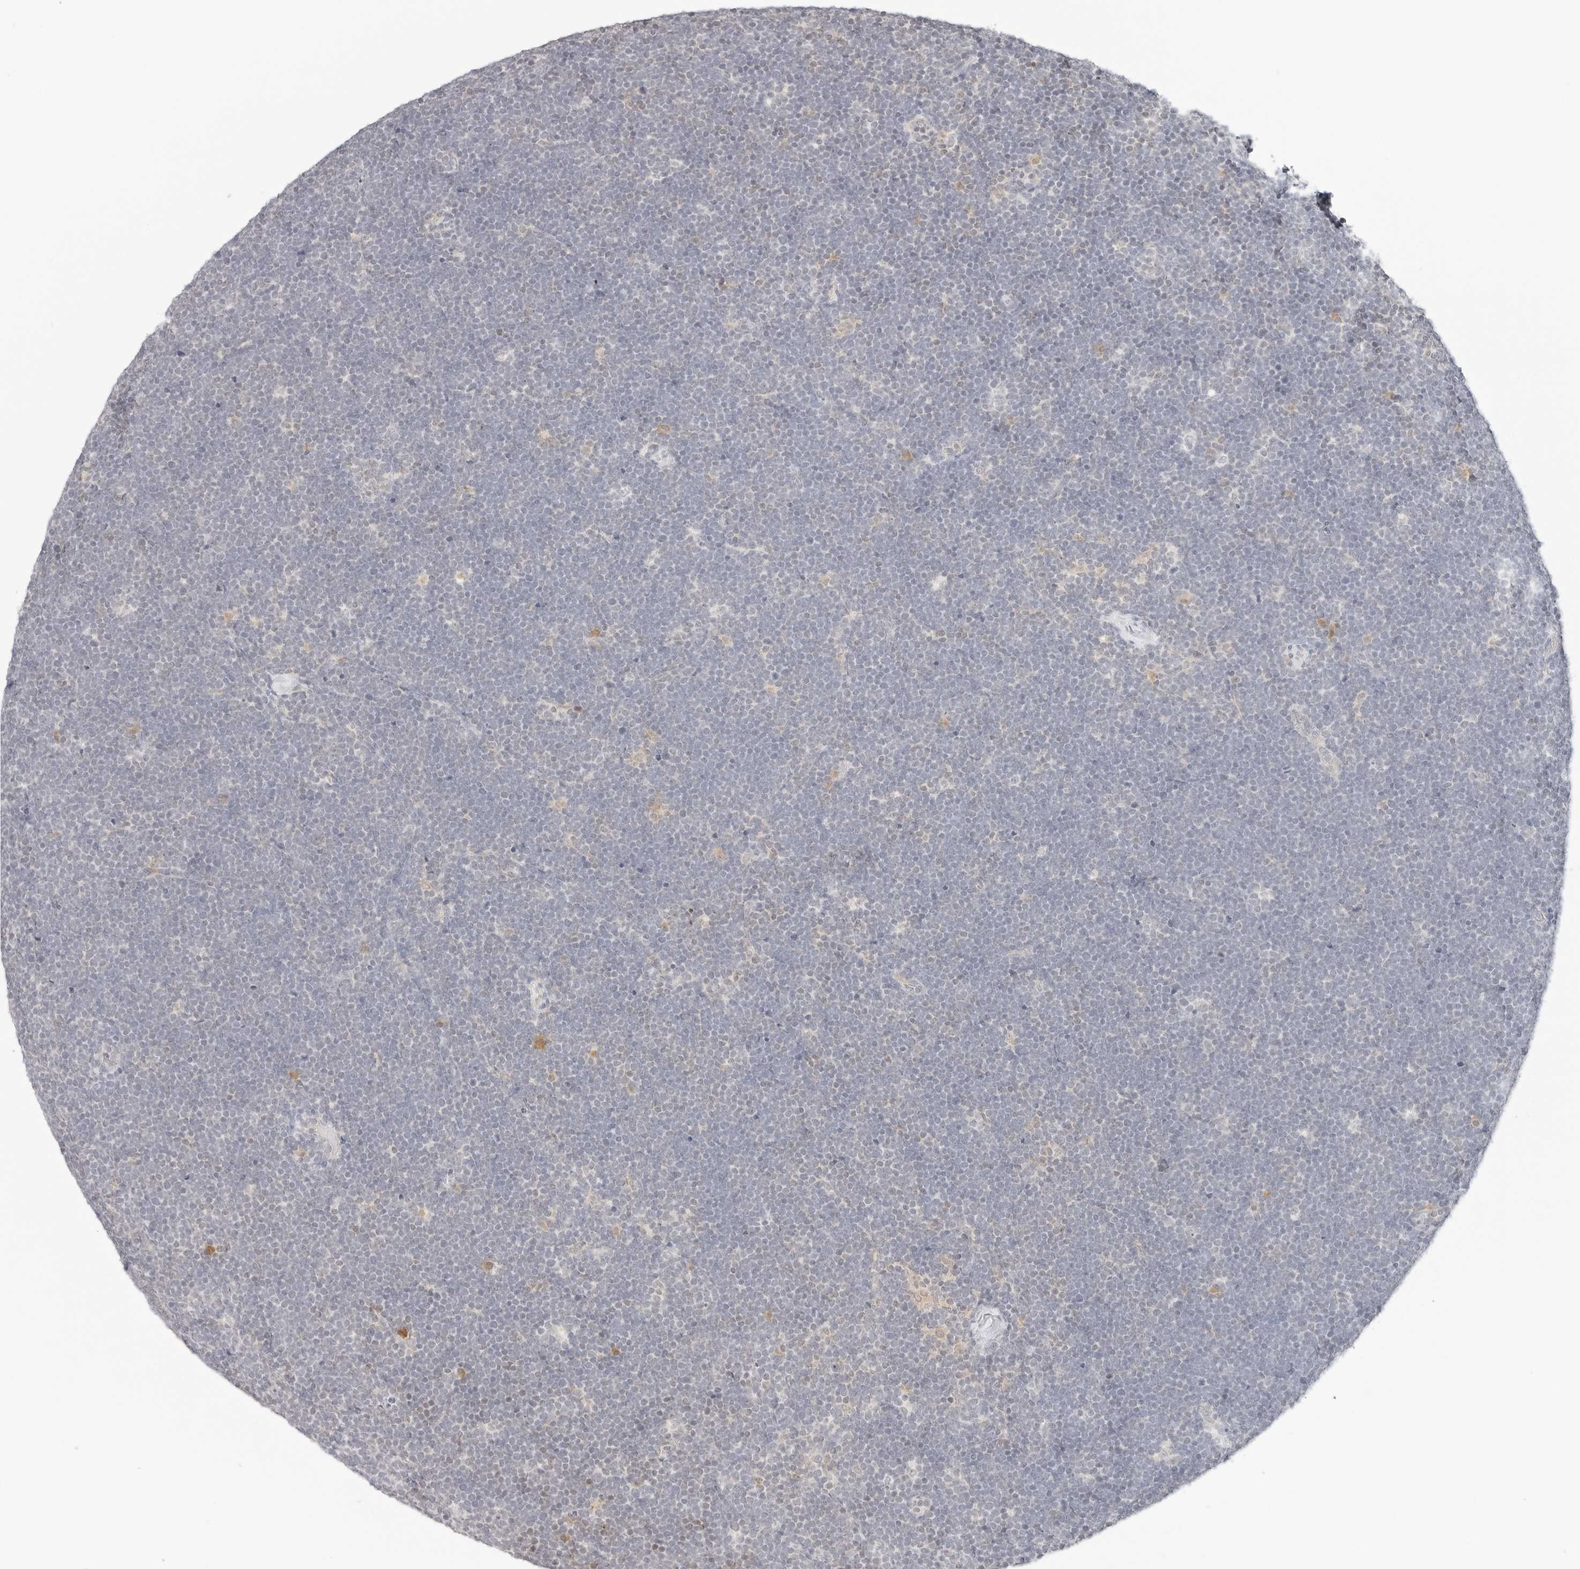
{"staining": {"intensity": "negative", "quantity": "none", "location": "none"}, "tissue": "lymphoma", "cell_type": "Tumor cells", "image_type": "cancer", "snomed": [{"axis": "morphology", "description": "Malignant lymphoma, non-Hodgkin's type, High grade"}, {"axis": "topography", "description": "Lymph node"}], "caption": "This photomicrograph is of lymphoma stained with immunohistochemistry to label a protein in brown with the nuclei are counter-stained blue. There is no staining in tumor cells. (DAB IHC visualized using brightfield microscopy, high magnification).", "gene": "NEO1", "patient": {"sex": "male", "age": 13}}